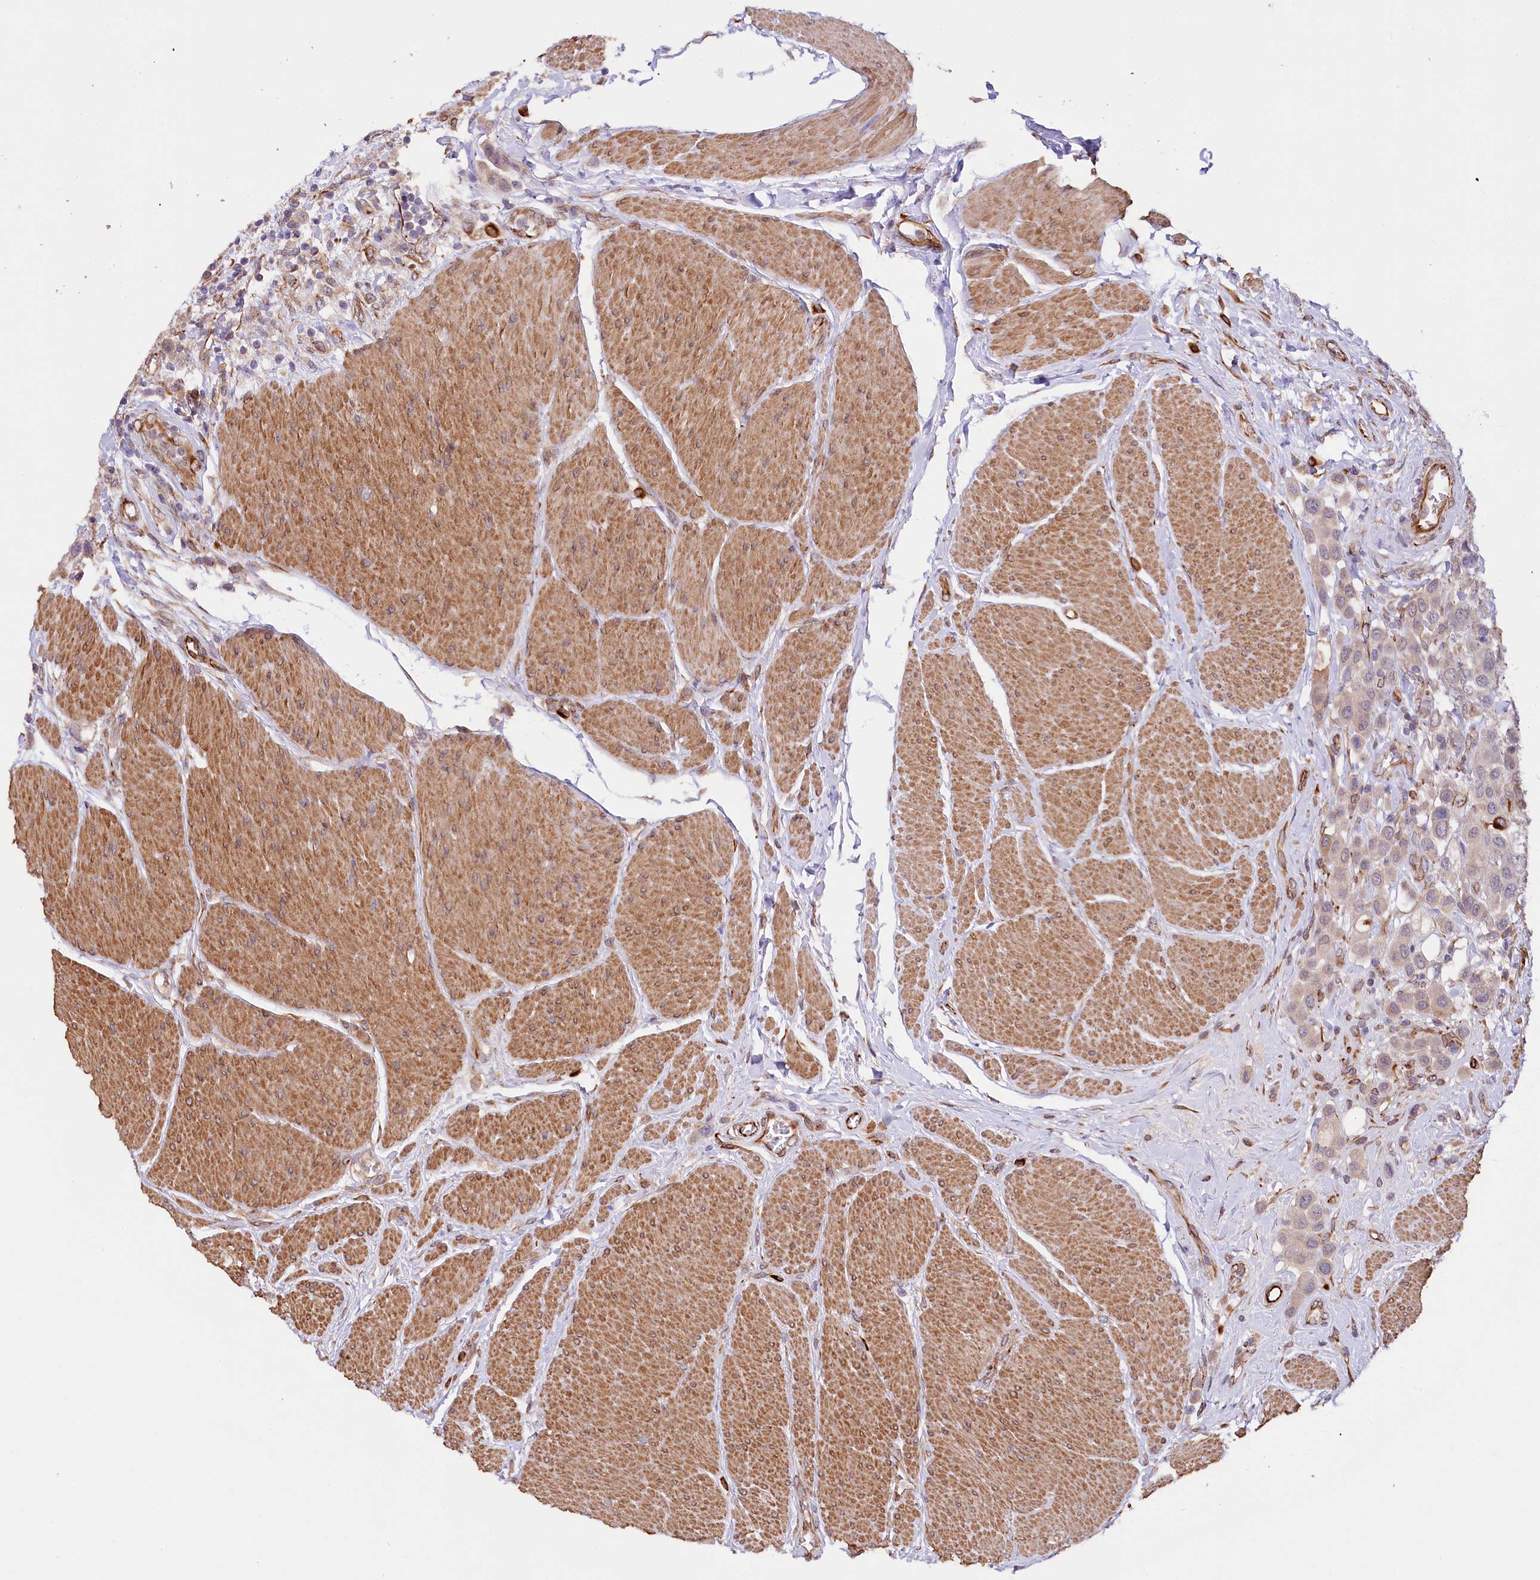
{"staining": {"intensity": "weak", "quantity": "25%-75%", "location": "cytoplasmic/membranous"}, "tissue": "urothelial cancer", "cell_type": "Tumor cells", "image_type": "cancer", "snomed": [{"axis": "morphology", "description": "Urothelial carcinoma, High grade"}, {"axis": "topography", "description": "Urinary bladder"}], "caption": "Weak cytoplasmic/membranous protein staining is appreciated in about 25%-75% of tumor cells in high-grade urothelial carcinoma.", "gene": "TTC12", "patient": {"sex": "male", "age": 50}}